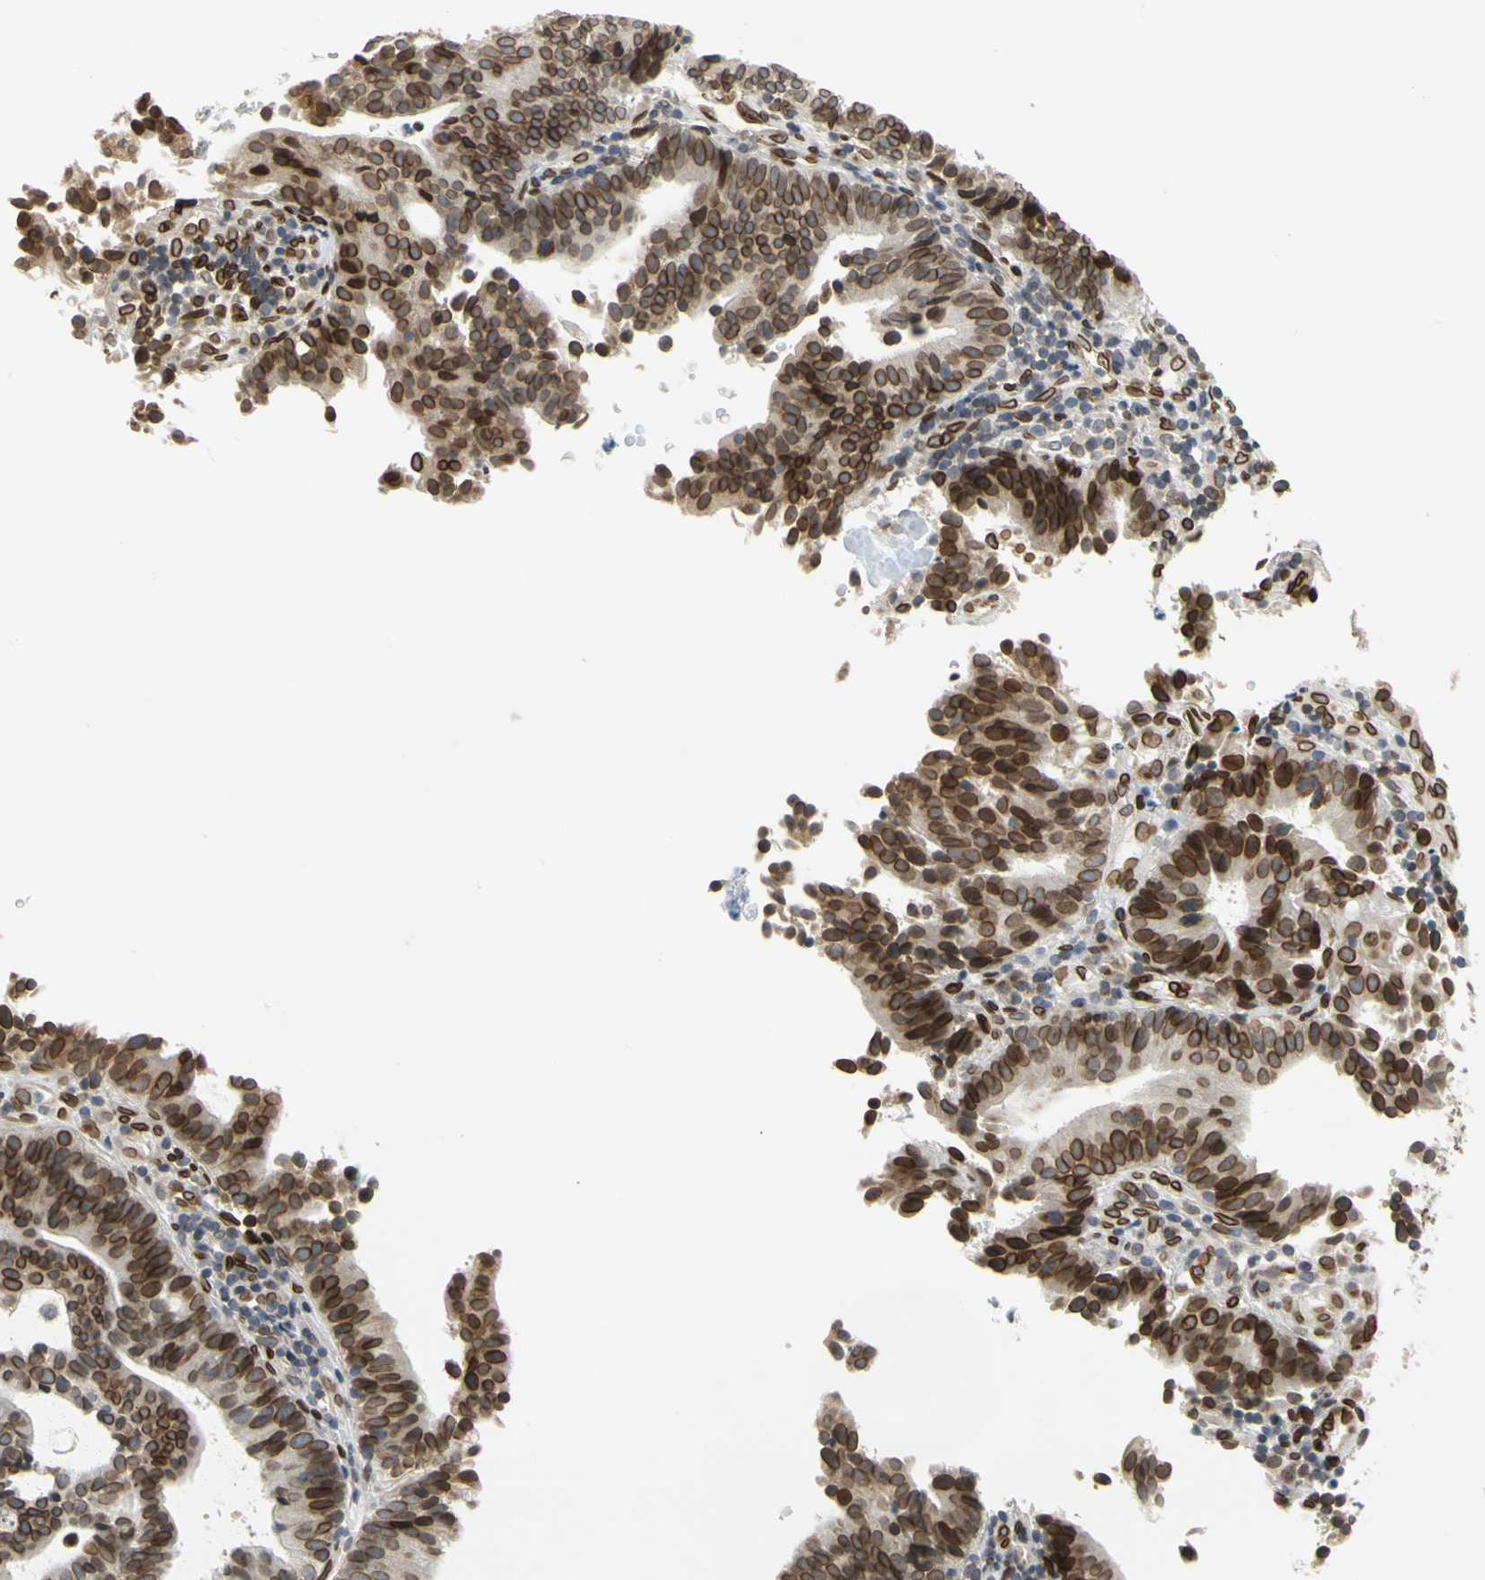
{"staining": {"intensity": "strong", "quantity": ">75%", "location": "cytoplasmic/membranous,nuclear"}, "tissue": "endometrial cancer", "cell_type": "Tumor cells", "image_type": "cancer", "snomed": [{"axis": "morphology", "description": "Adenocarcinoma, NOS"}, {"axis": "topography", "description": "Uterus"}], "caption": "The image shows a brown stain indicating the presence of a protein in the cytoplasmic/membranous and nuclear of tumor cells in adenocarcinoma (endometrial).", "gene": "SUN1", "patient": {"sex": "female", "age": 83}}